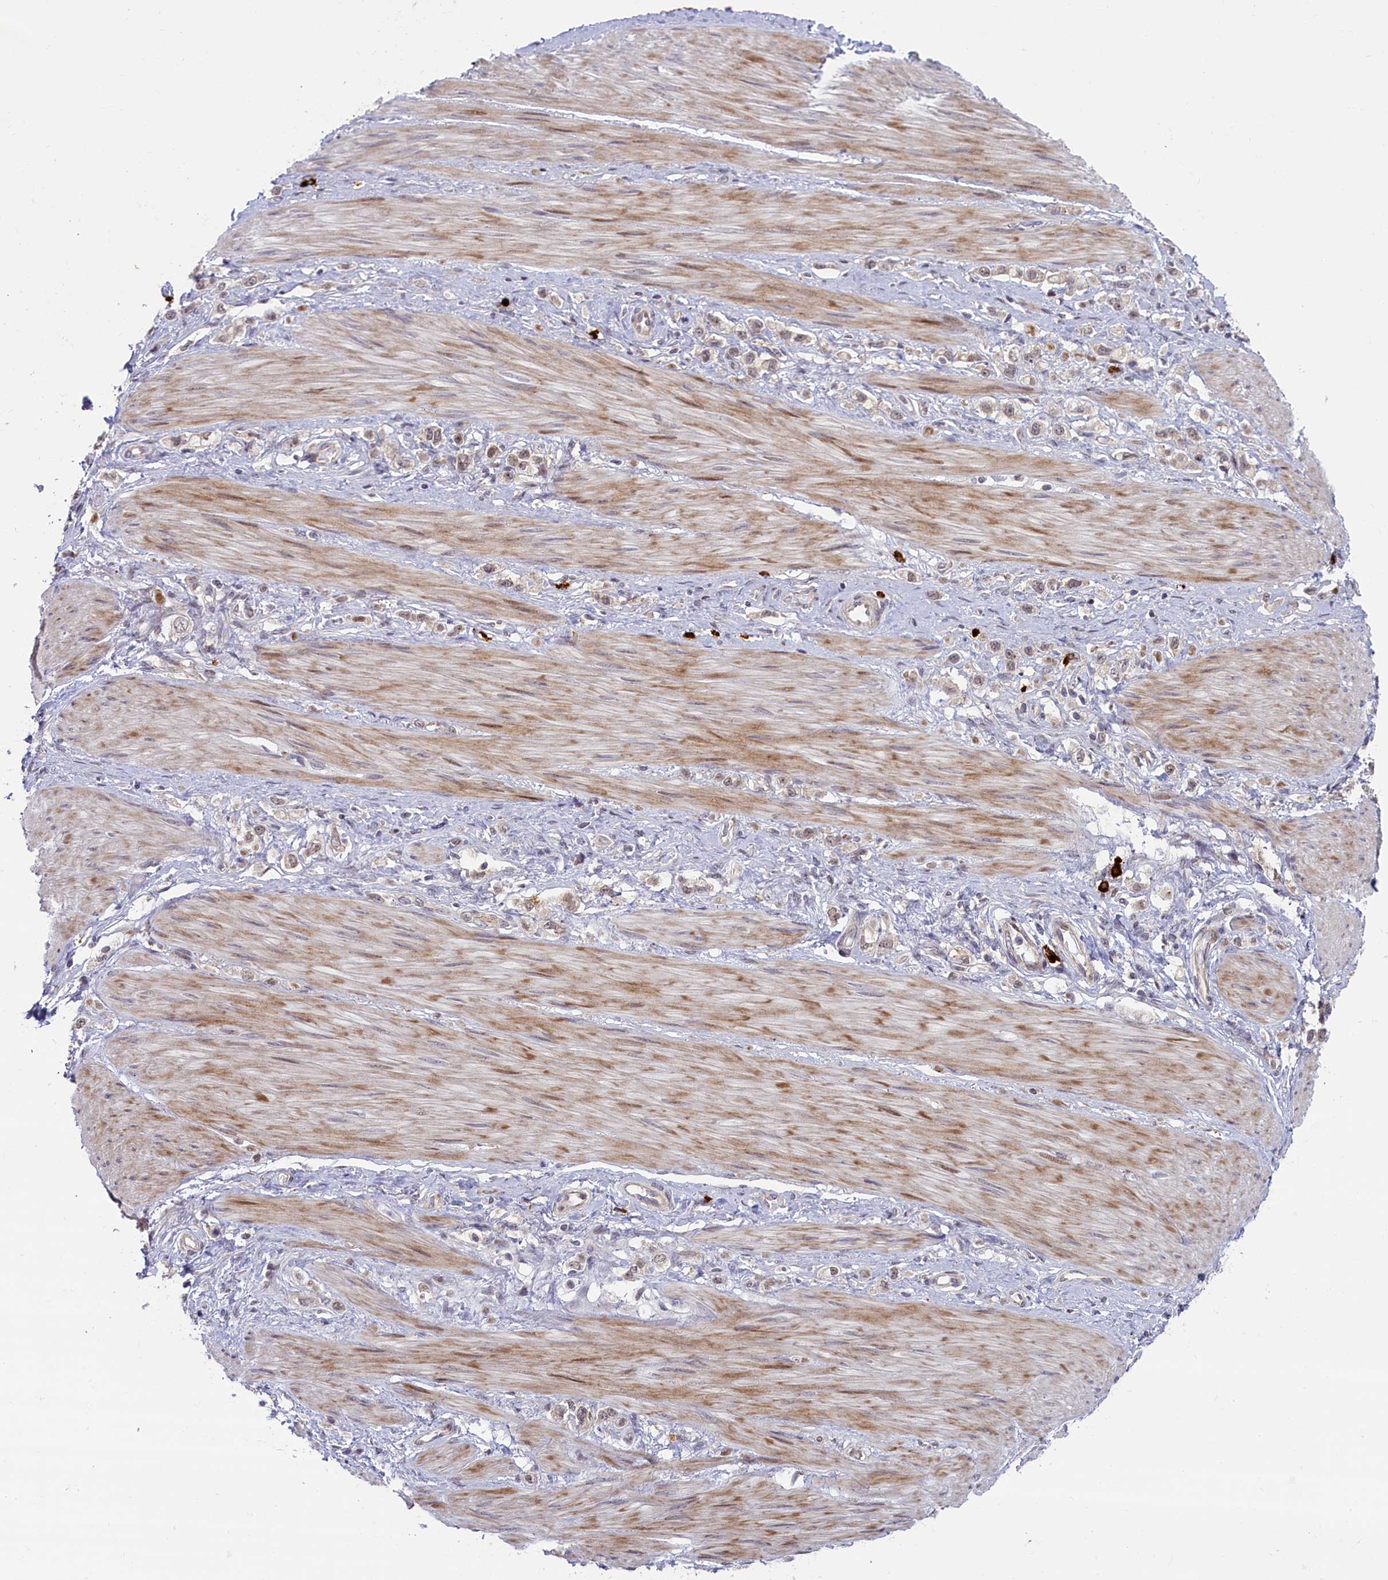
{"staining": {"intensity": "weak", "quantity": "<25%", "location": "nuclear"}, "tissue": "stomach cancer", "cell_type": "Tumor cells", "image_type": "cancer", "snomed": [{"axis": "morphology", "description": "Adenocarcinoma, NOS"}, {"axis": "topography", "description": "Stomach"}], "caption": "Immunohistochemical staining of stomach cancer shows no significant staining in tumor cells.", "gene": "CCL23", "patient": {"sex": "female", "age": 65}}